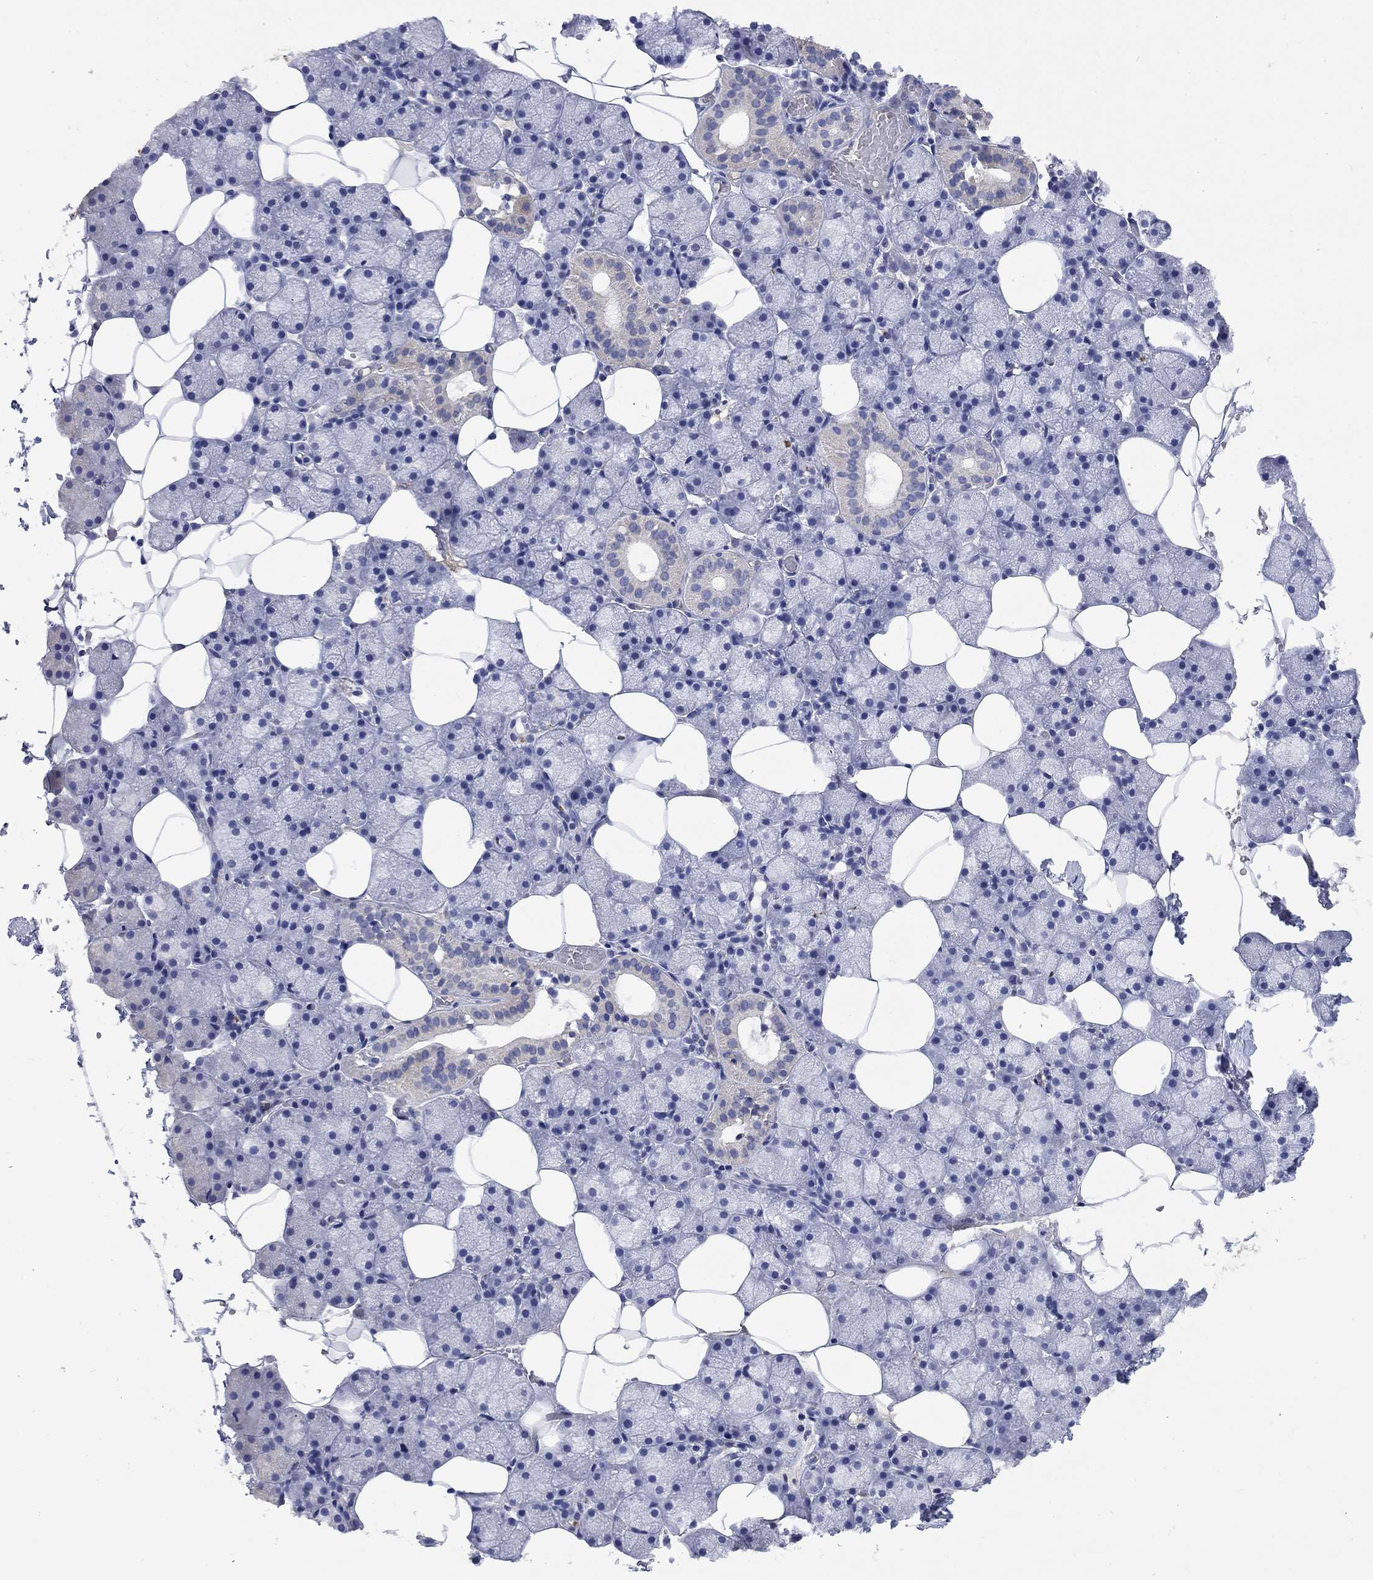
{"staining": {"intensity": "moderate", "quantity": "25%-75%", "location": "cytoplasmic/membranous"}, "tissue": "salivary gland", "cell_type": "Glandular cells", "image_type": "normal", "snomed": [{"axis": "morphology", "description": "Normal tissue, NOS"}, {"axis": "topography", "description": "Salivary gland"}], "caption": "DAB immunohistochemical staining of unremarkable human salivary gland displays moderate cytoplasmic/membranous protein expression in approximately 25%-75% of glandular cells.", "gene": "CLVS1", "patient": {"sex": "male", "age": 38}}